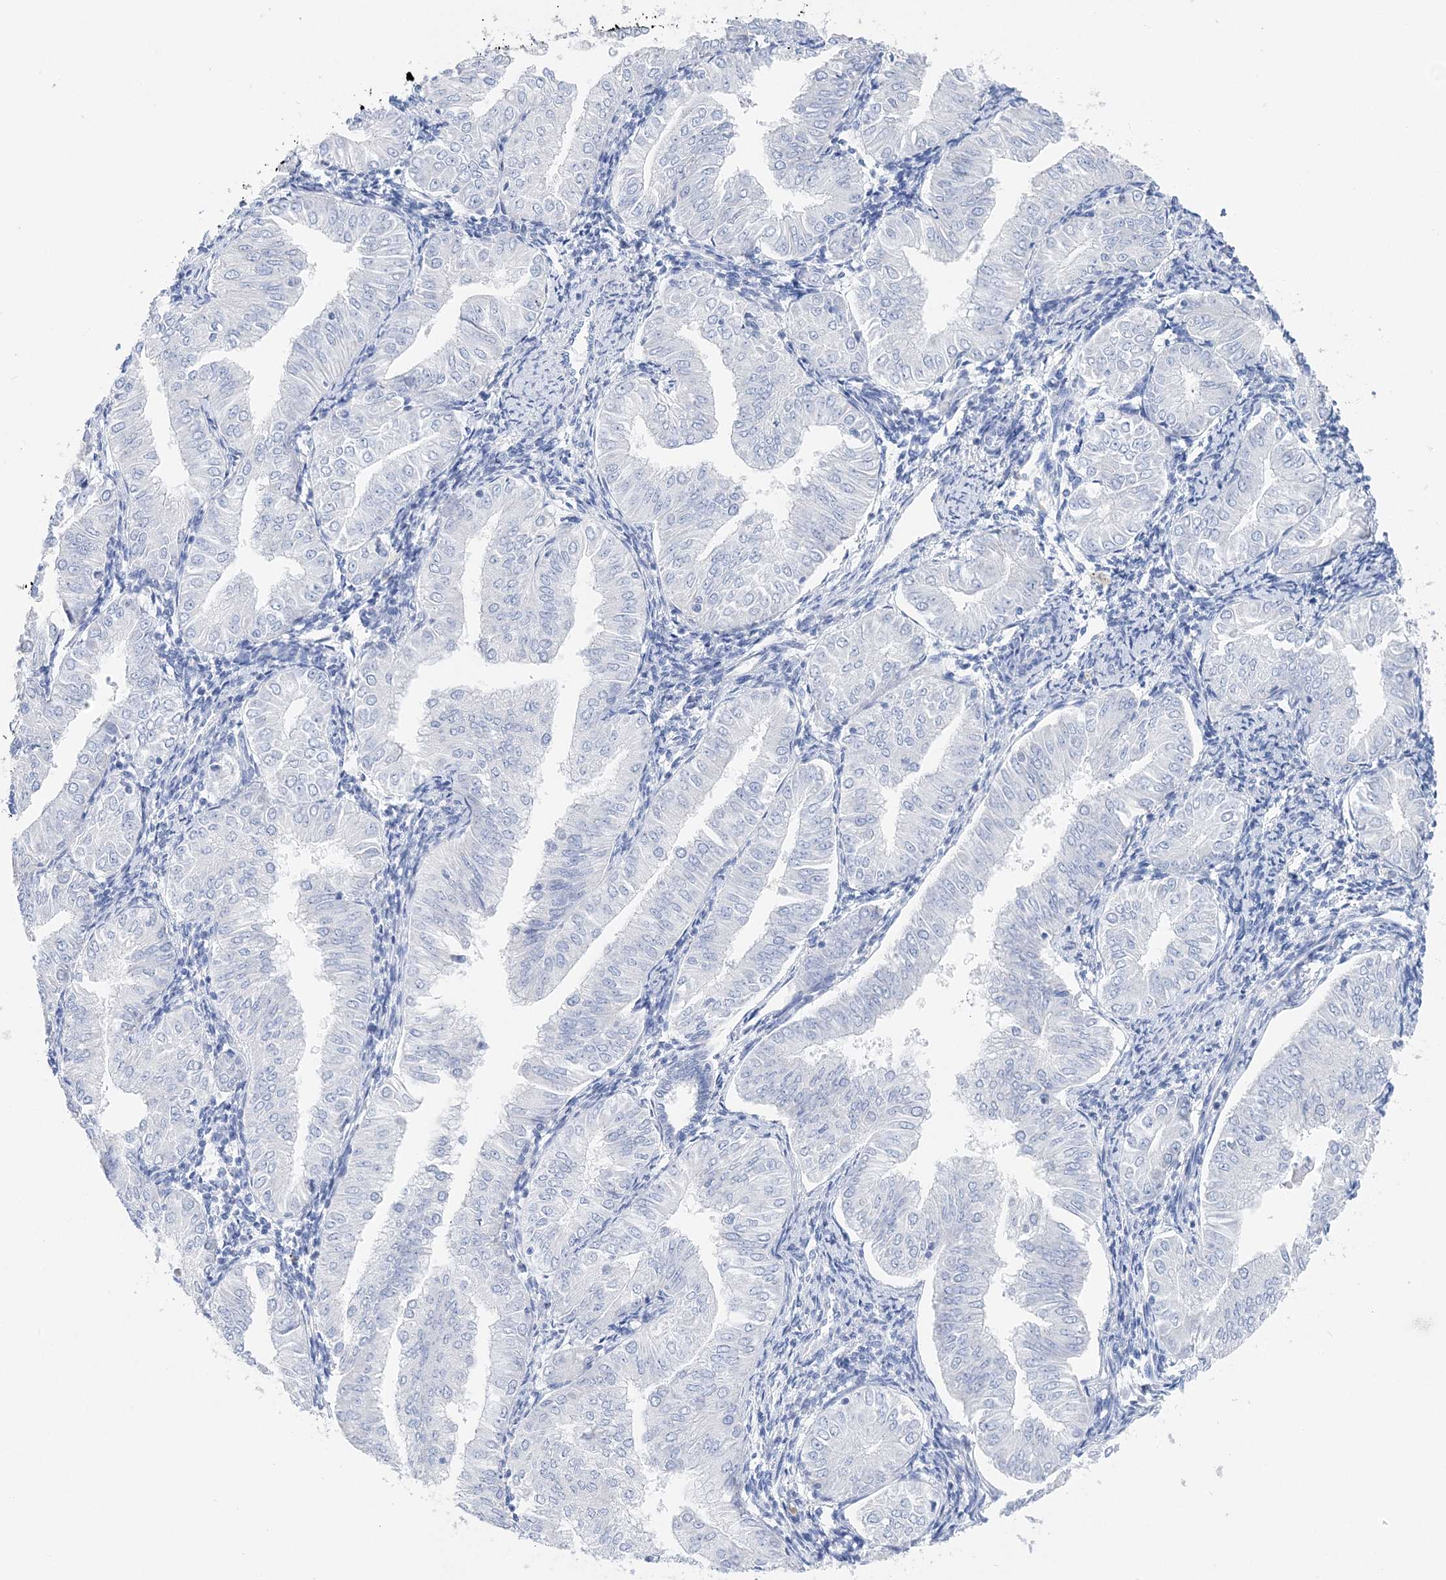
{"staining": {"intensity": "negative", "quantity": "none", "location": "none"}, "tissue": "endometrial cancer", "cell_type": "Tumor cells", "image_type": "cancer", "snomed": [{"axis": "morphology", "description": "Normal tissue, NOS"}, {"axis": "morphology", "description": "Adenocarcinoma, NOS"}, {"axis": "topography", "description": "Endometrium"}], "caption": "Endometrial cancer (adenocarcinoma) stained for a protein using immunohistochemistry shows no staining tumor cells.", "gene": "TSPYL6", "patient": {"sex": "female", "age": 53}}